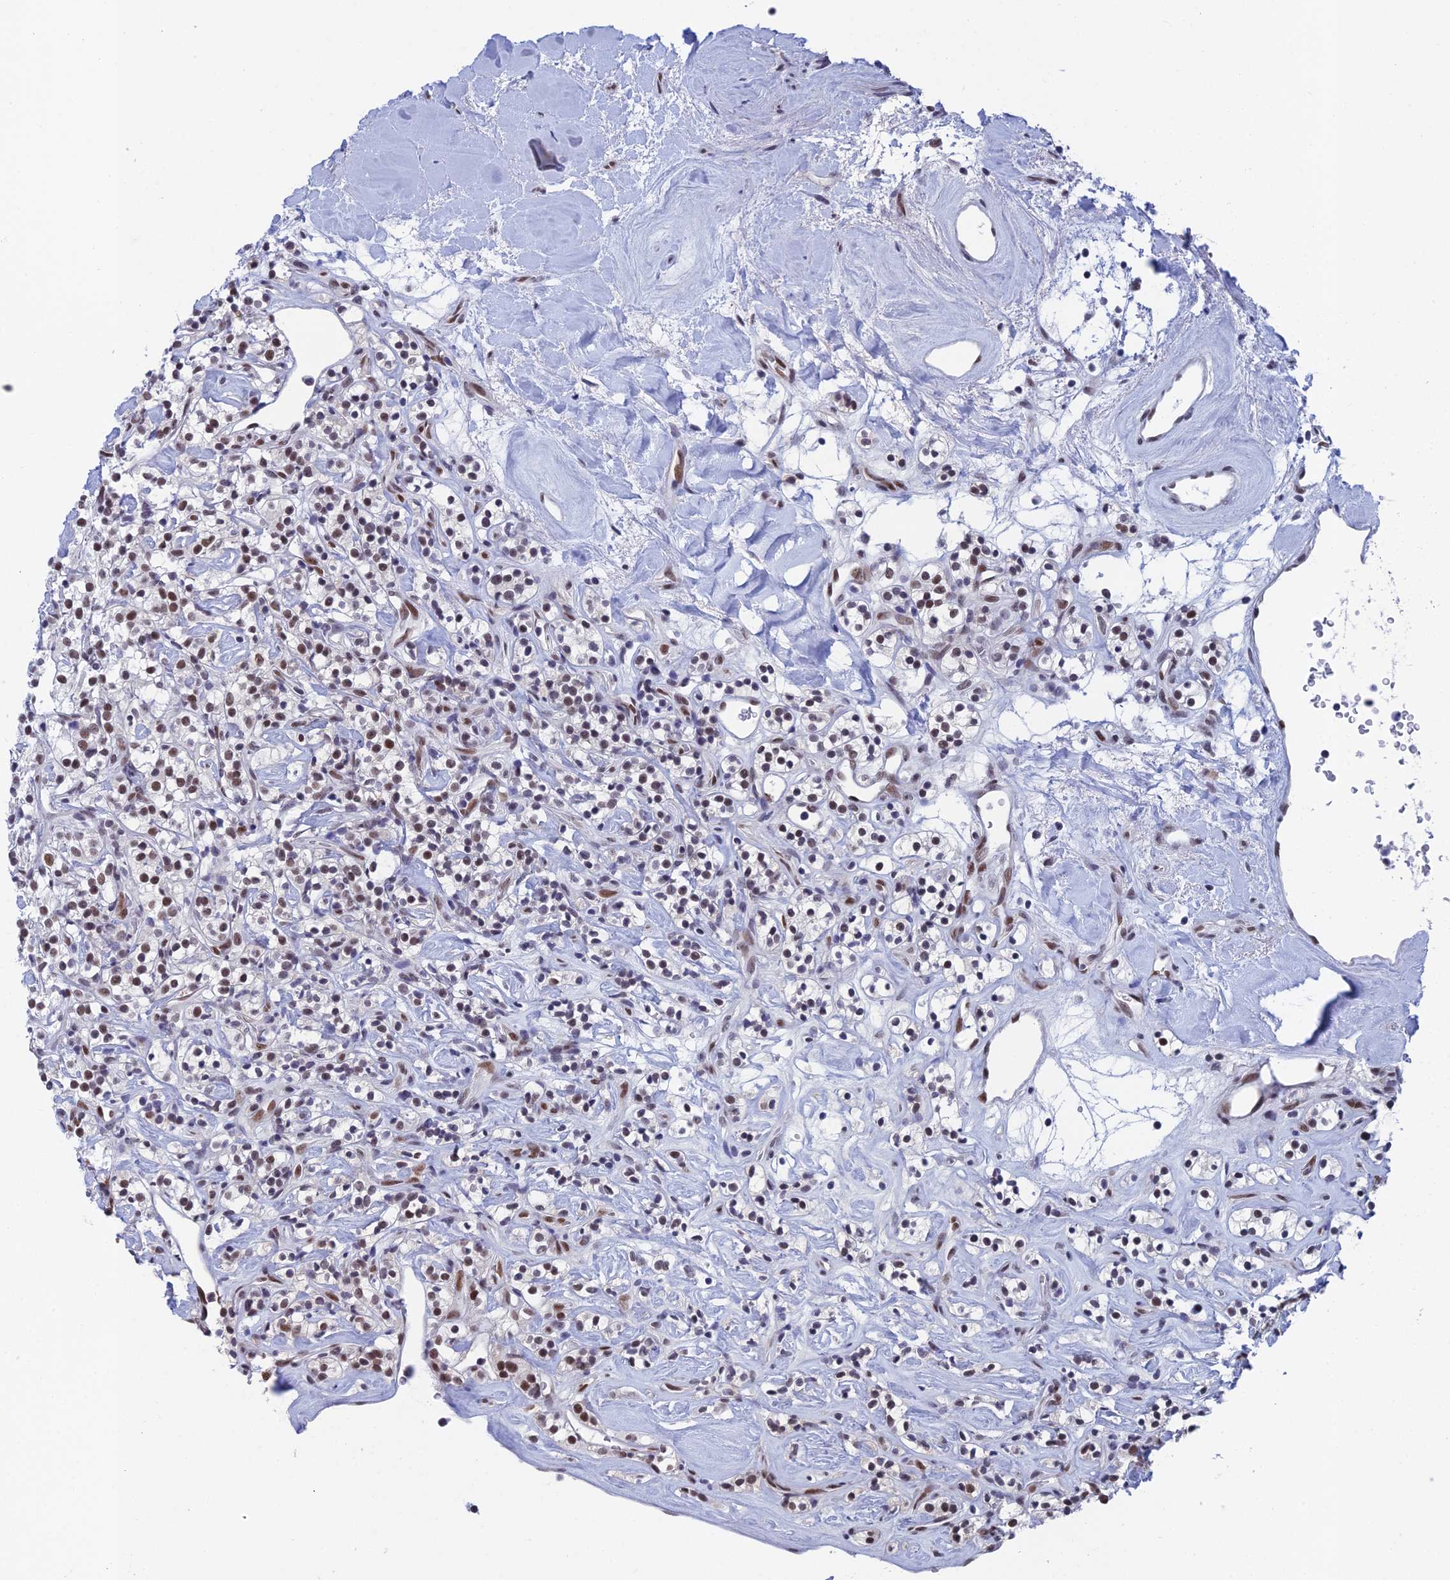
{"staining": {"intensity": "moderate", "quantity": "<25%", "location": "nuclear"}, "tissue": "renal cancer", "cell_type": "Tumor cells", "image_type": "cancer", "snomed": [{"axis": "morphology", "description": "Adenocarcinoma, NOS"}, {"axis": "topography", "description": "Kidney"}], "caption": "Adenocarcinoma (renal) stained with a protein marker reveals moderate staining in tumor cells.", "gene": "NABP2", "patient": {"sex": "male", "age": 77}}